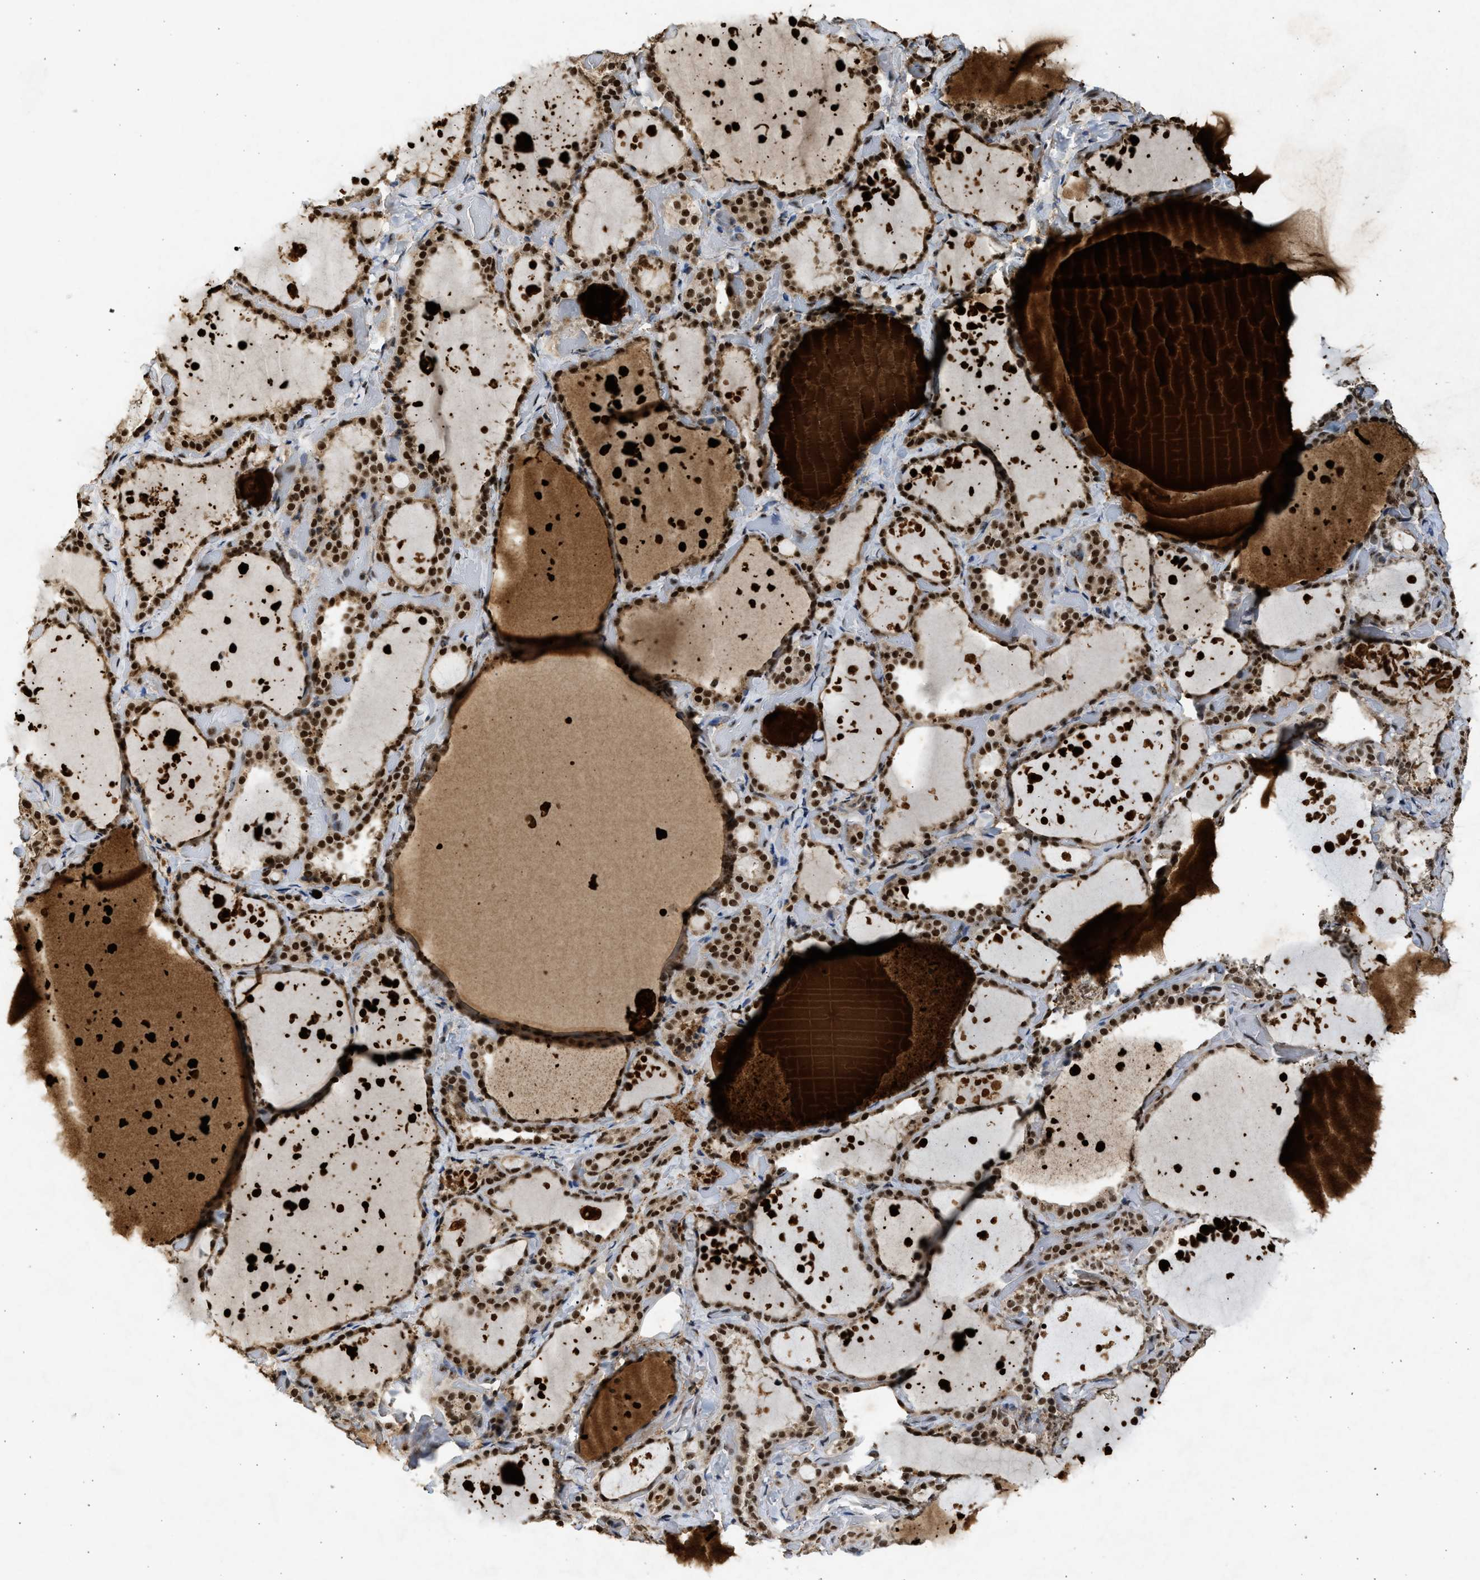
{"staining": {"intensity": "strong", "quantity": ">75%", "location": "nuclear"}, "tissue": "thyroid gland", "cell_type": "Glandular cells", "image_type": "normal", "snomed": [{"axis": "morphology", "description": "Normal tissue, NOS"}, {"axis": "topography", "description": "Thyroid gland"}], "caption": "Protein staining reveals strong nuclear staining in approximately >75% of glandular cells in unremarkable thyroid gland. (DAB IHC with brightfield microscopy, high magnification).", "gene": "TFDP2", "patient": {"sex": "female", "age": 44}}